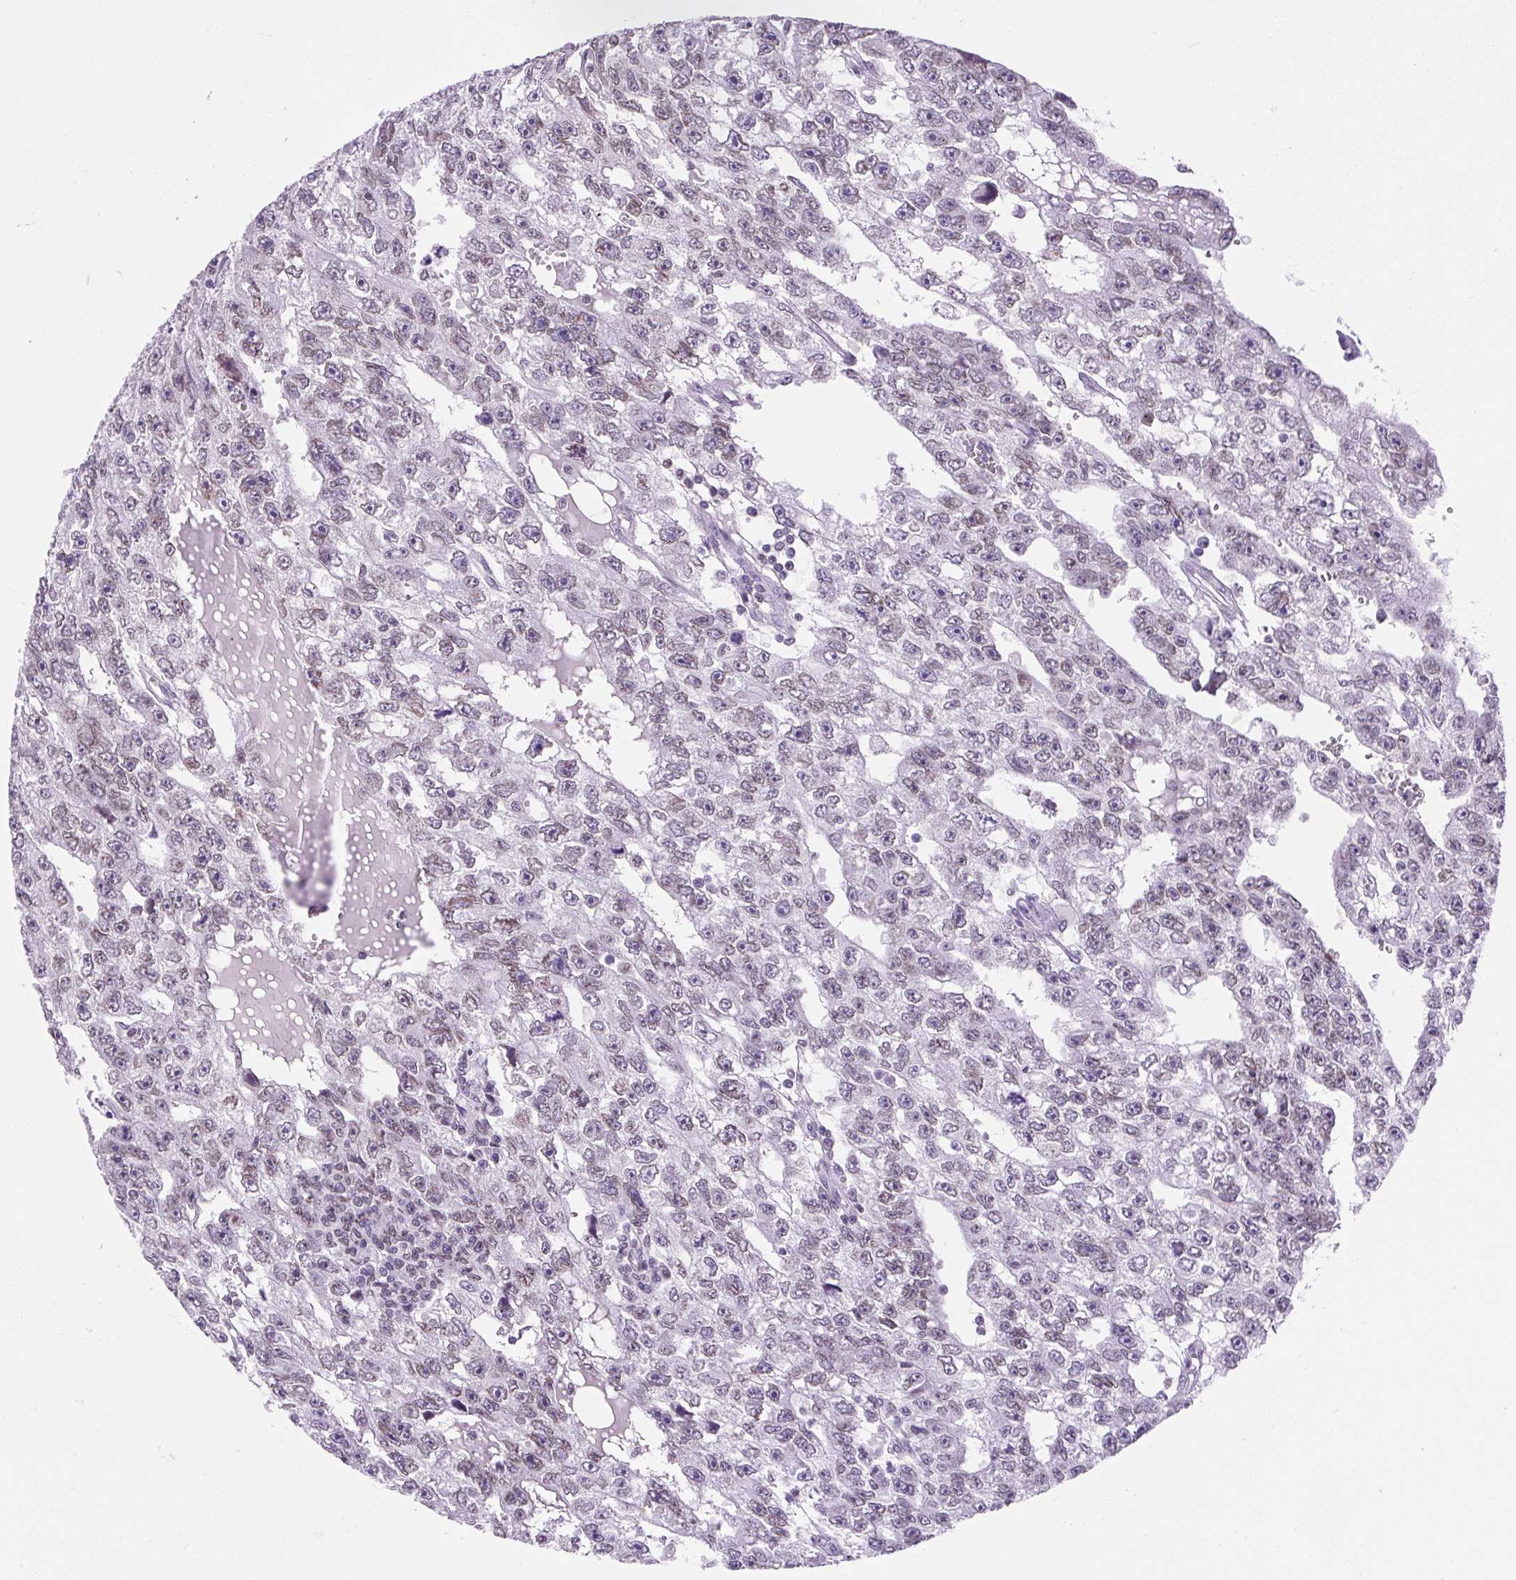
{"staining": {"intensity": "weak", "quantity": "25%-75%", "location": "cytoplasmic/membranous,nuclear"}, "tissue": "testis cancer", "cell_type": "Tumor cells", "image_type": "cancer", "snomed": [{"axis": "morphology", "description": "Carcinoma, Embryonal, NOS"}, {"axis": "topography", "description": "Testis"}], "caption": "Testis embryonal carcinoma stained for a protein shows weak cytoplasmic/membranous and nuclear positivity in tumor cells.", "gene": "VPREB1", "patient": {"sex": "male", "age": 20}}